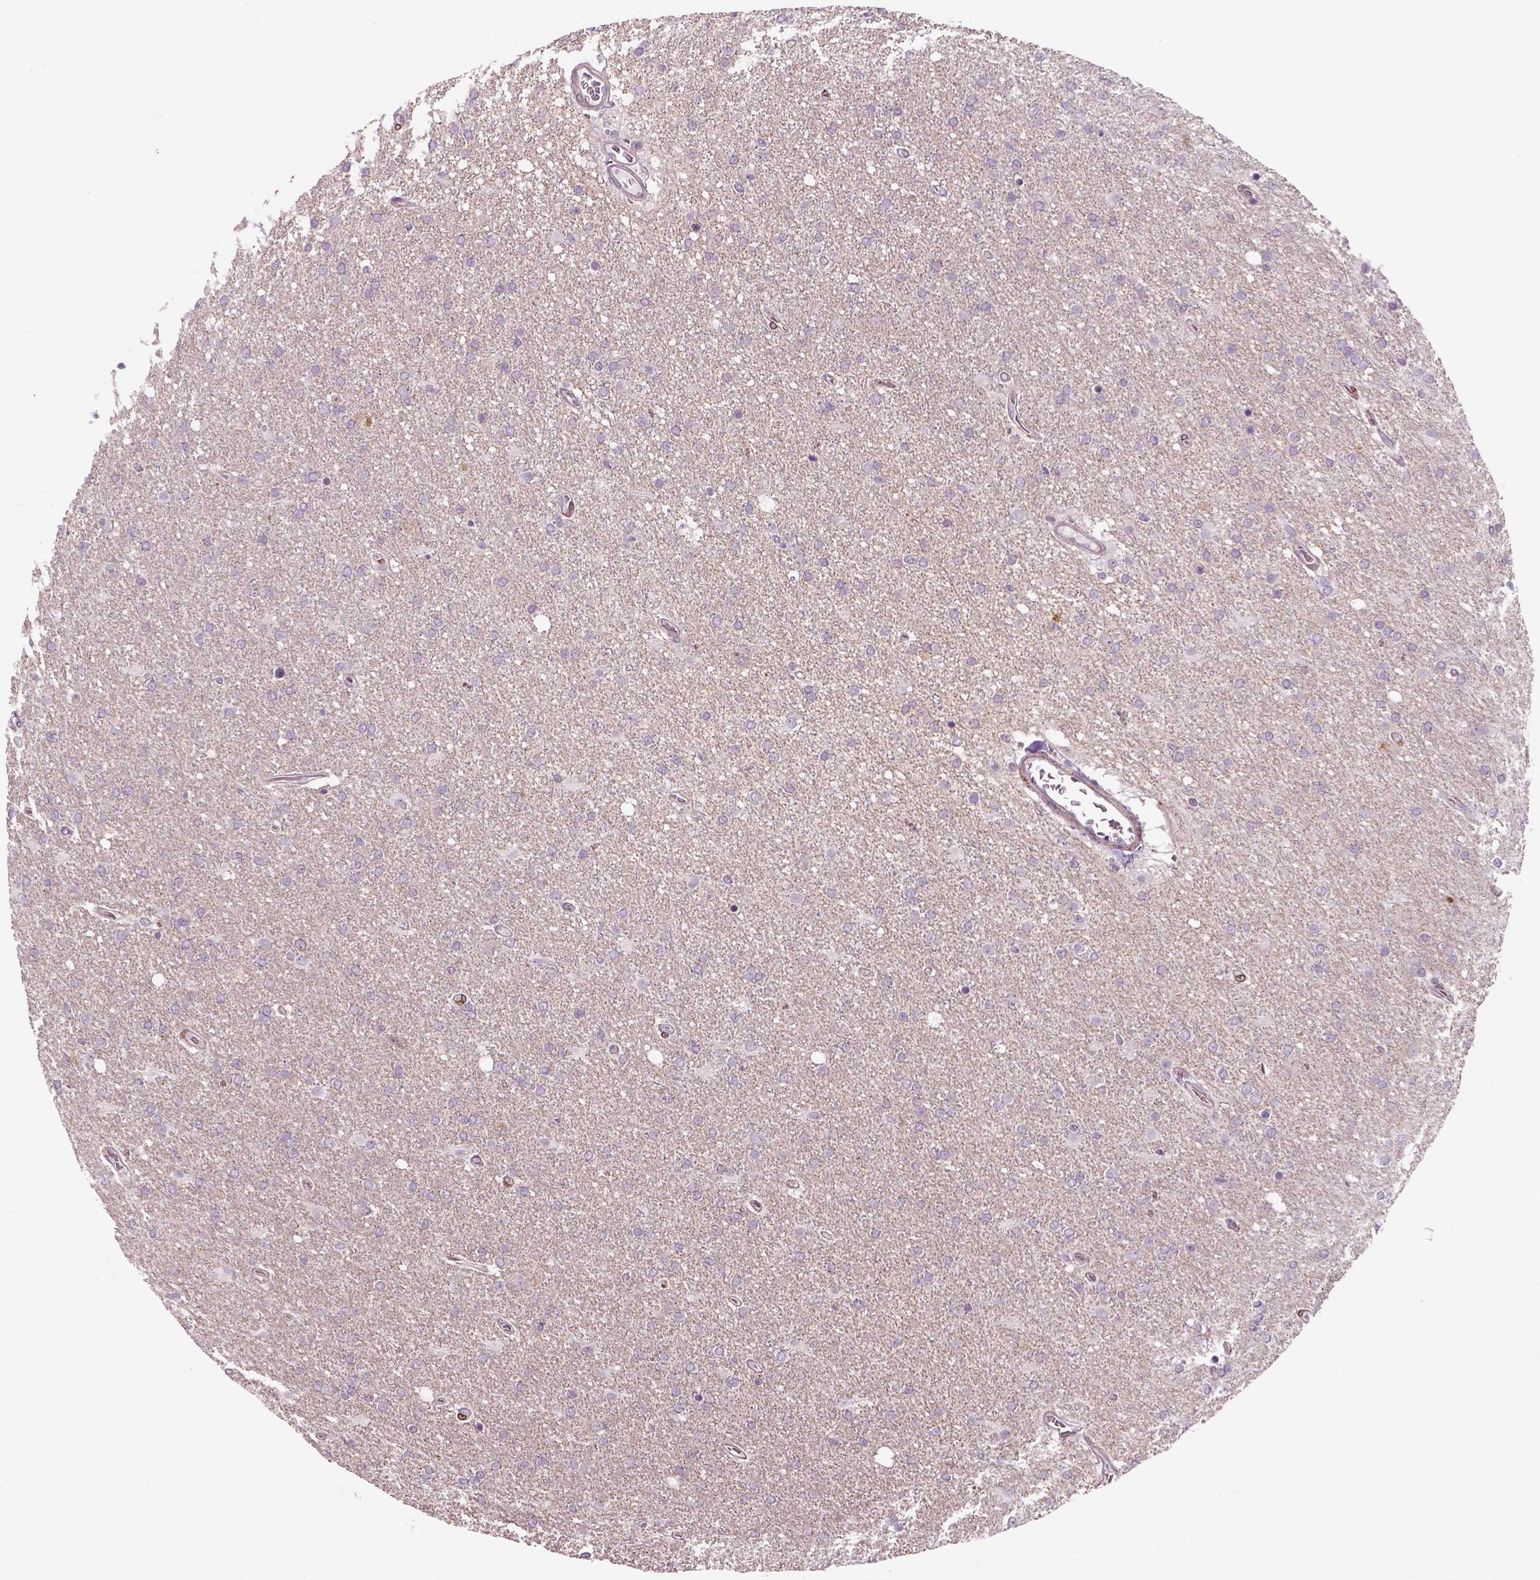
{"staining": {"intensity": "negative", "quantity": "none", "location": "none"}, "tissue": "glioma", "cell_type": "Tumor cells", "image_type": "cancer", "snomed": [{"axis": "morphology", "description": "Glioma, malignant, High grade"}, {"axis": "topography", "description": "Cerebral cortex"}], "caption": "Tumor cells are negative for brown protein staining in glioma.", "gene": "XK", "patient": {"sex": "male", "age": 70}}